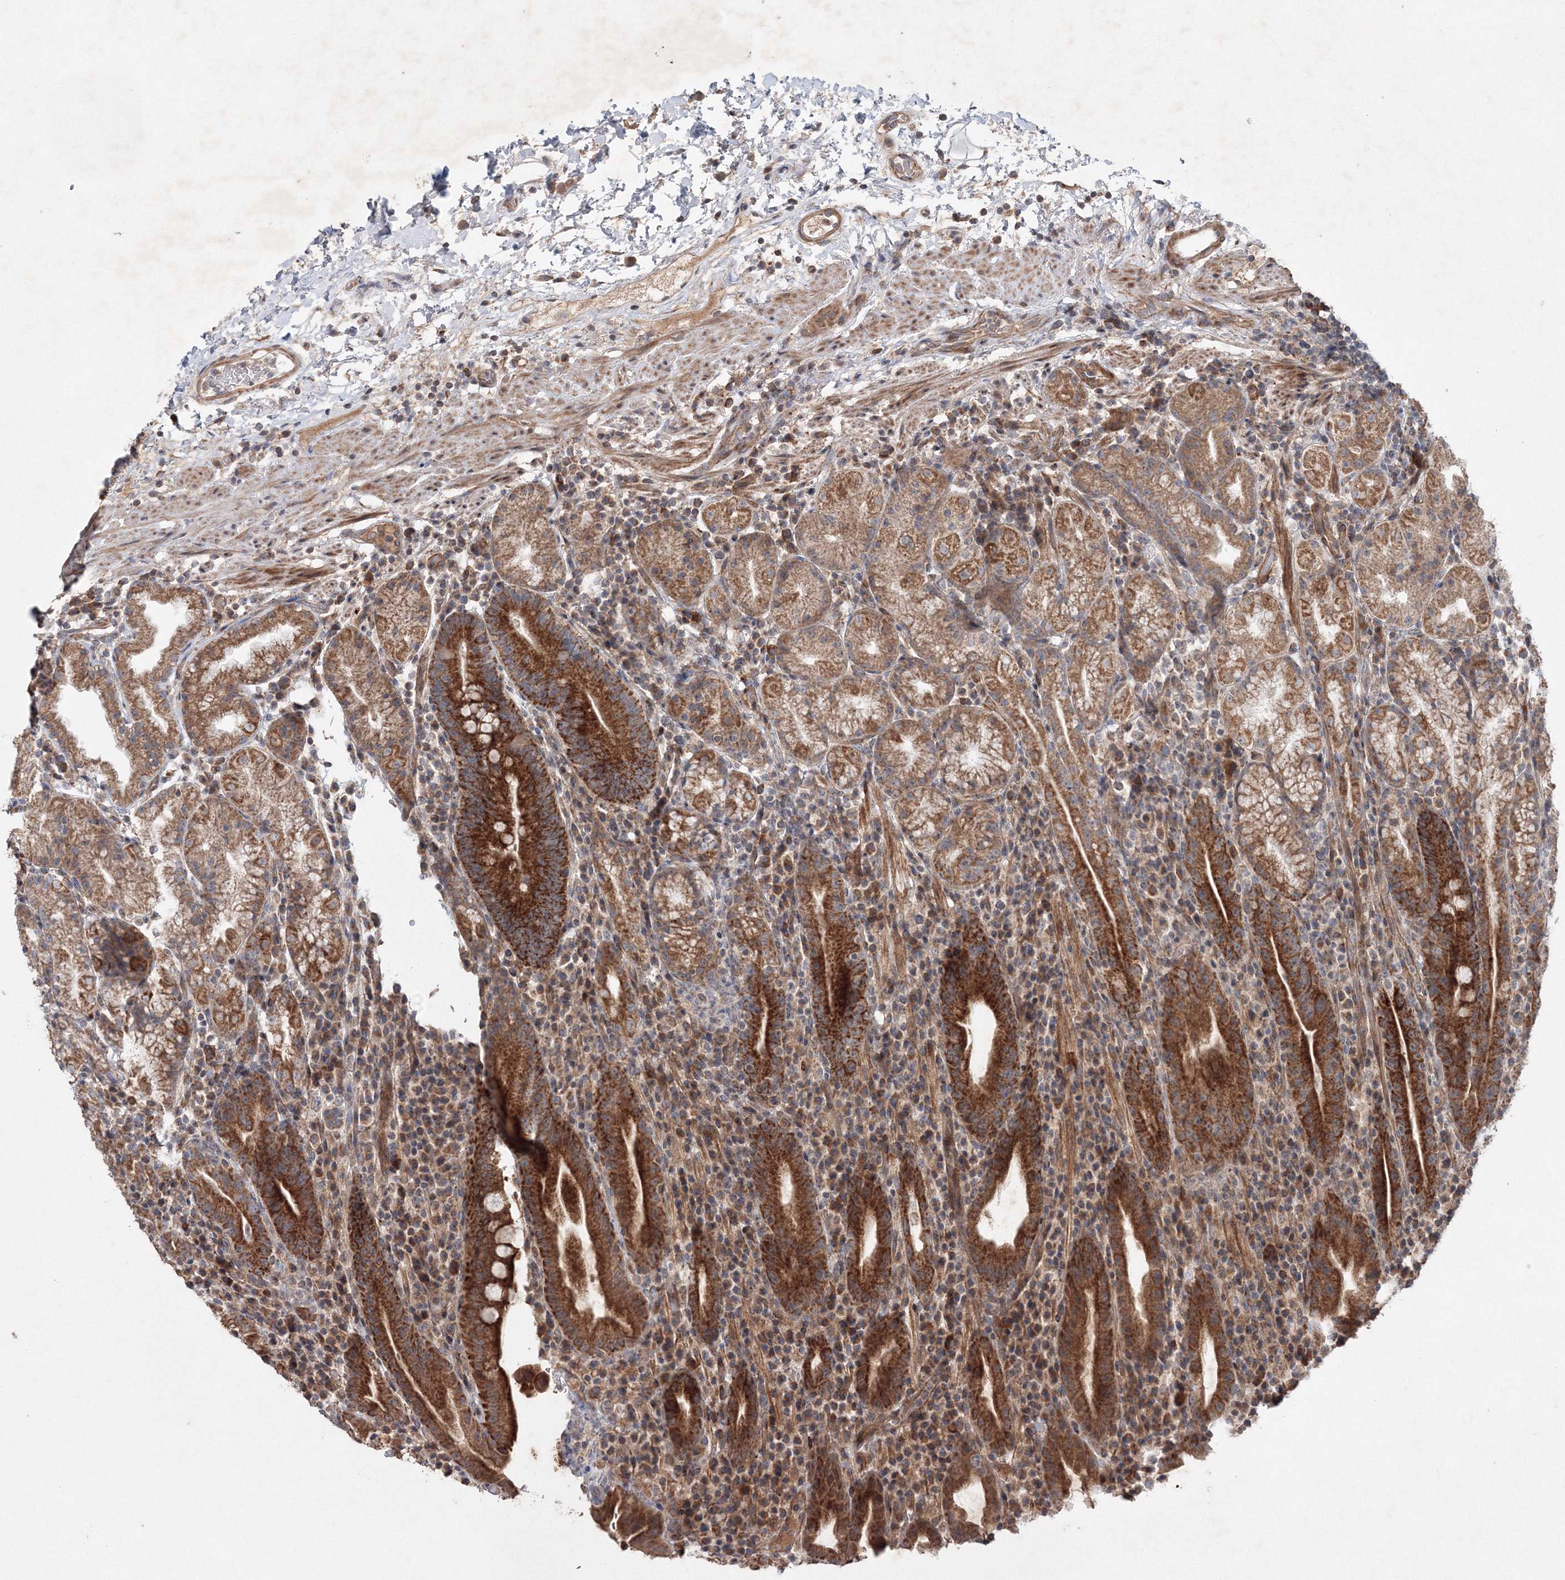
{"staining": {"intensity": "strong", "quantity": ">75%", "location": "cytoplasmic/membranous"}, "tissue": "stomach", "cell_type": "Glandular cells", "image_type": "normal", "snomed": [{"axis": "morphology", "description": "Normal tissue, NOS"}, {"axis": "morphology", "description": "Inflammation, NOS"}, {"axis": "topography", "description": "Stomach"}], "caption": "Immunohistochemical staining of unremarkable stomach displays high levels of strong cytoplasmic/membranous staining in about >75% of glandular cells. The staining is performed using DAB (3,3'-diaminobenzidine) brown chromogen to label protein expression. The nuclei are counter-stained blue using hematoxylin.", "gene": "NOA1", "patient": {"sex": "male", "age": 79}}